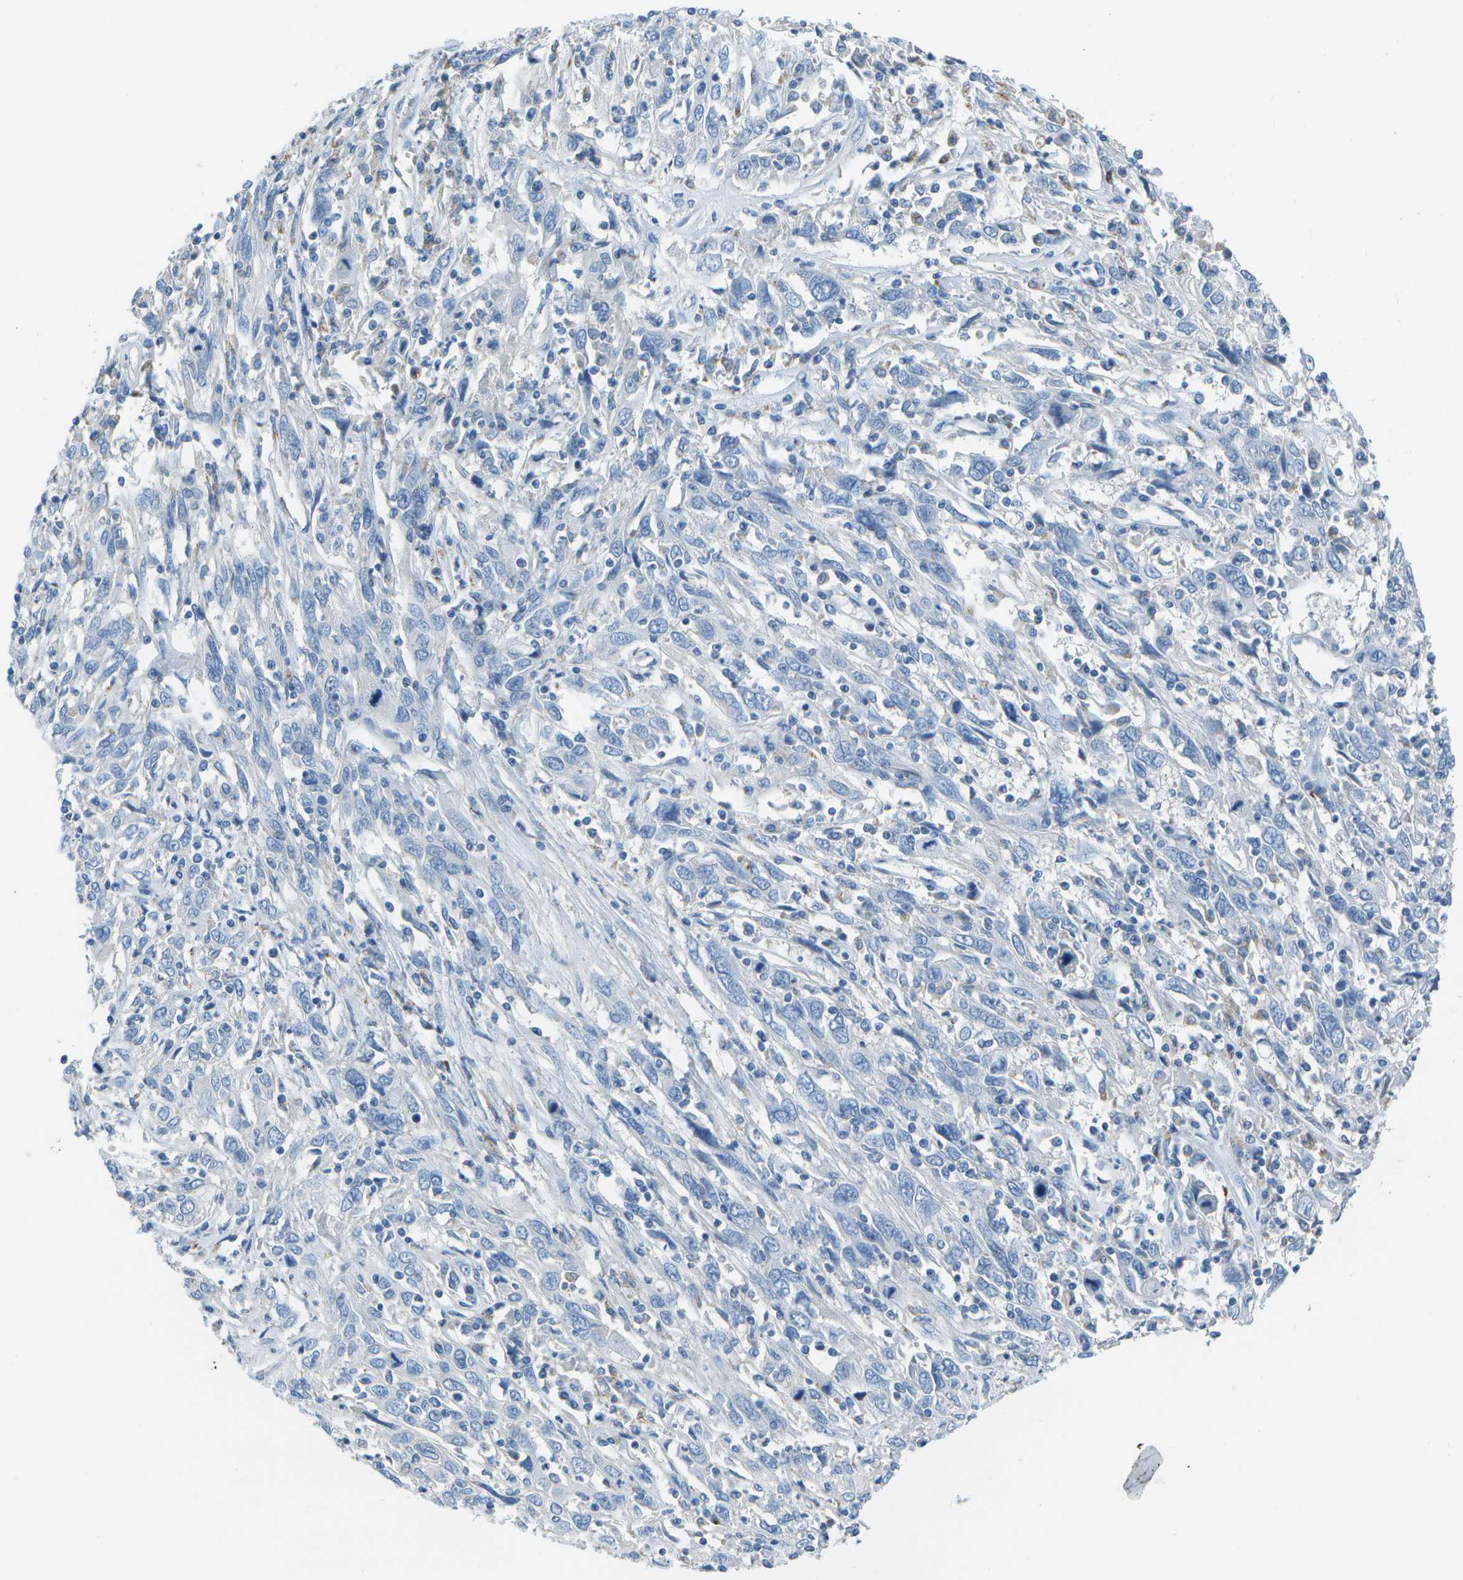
{"staining": {"intensity": "negative", "quantity": "none", "location": "none"}, "tissue": "cervical cancer", "cell_type": "Tumor cells", "image_type": "cancer", "snomed": [{"axis": "morphology", "description": "Squamous cell carcinoma, NOS"}, {"axis": "topography", "description": "Cervix"}], "caption": "Human cervical cancer (squamous cell carcinoma) stained for a protein using IHC displays no expression in tumor cells.", "gene": "DCT", "patient": {"sex": "female", "age": 46}}